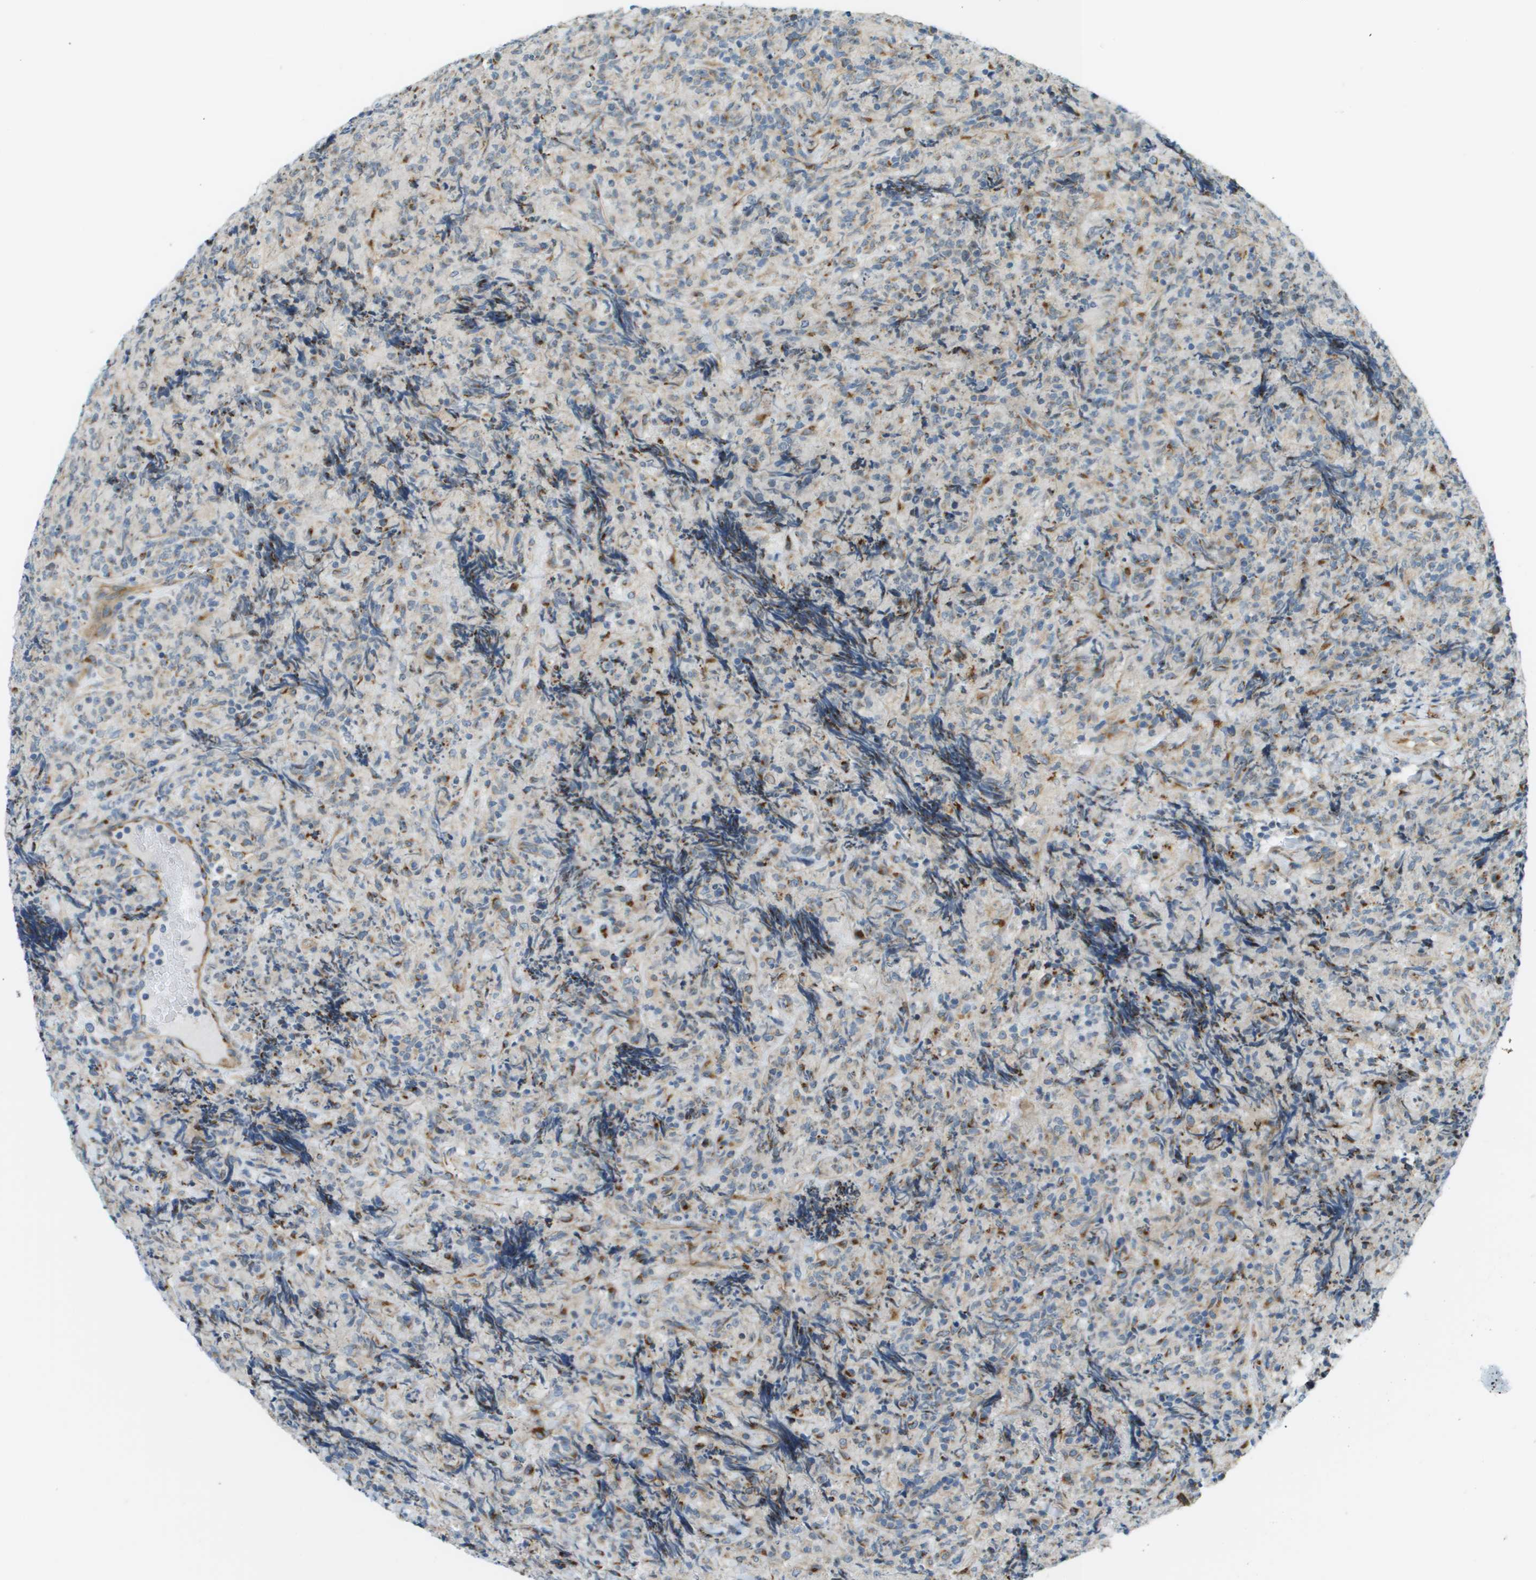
{"staining": {"intensity": "moderate", "quantity": "<25%", "location": "cytoplasmic/membranous"}, "tissue": "lymphoma", "cell_type": "Tumor cells", "image_type": "cancer", "snomed": [{"axis": "morphology", "description": "Malignant lymphoma, non-Hodgkin's type, High grade"}, {"axis": "topography", "description": "Tonsil"}], "caption": "Immunohistochemical staining of high-grade malignant lymphoma, non-Hodgkin's type displays low levels of moderate cytoplasmic/membranous expression in approximately <25% of tumor cells.", "gene": "ACBD3", "patient": {"sex": "female", "age": 36}}